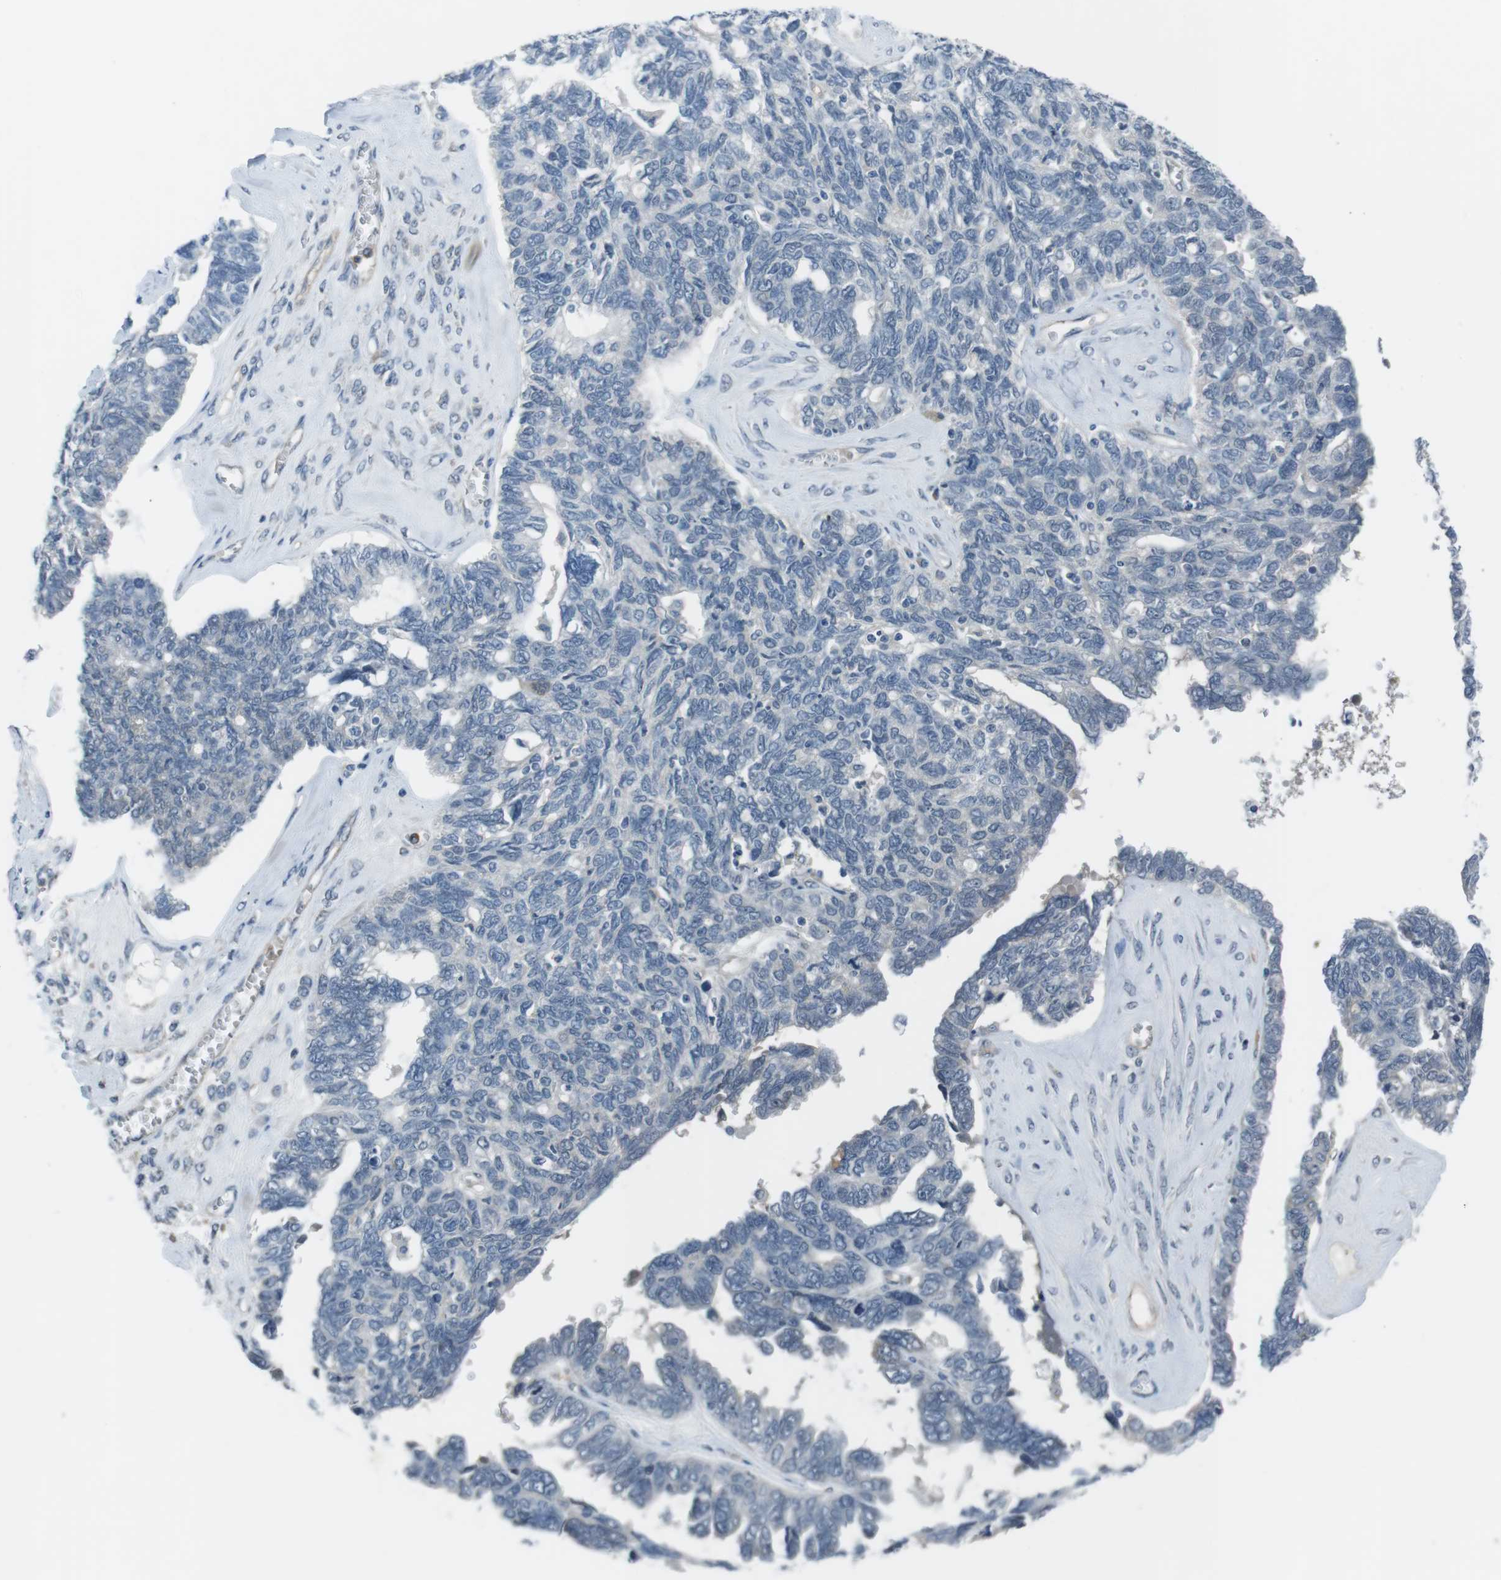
{"staining": {"intensity": "negative", "quantity": "none", "location": "none"}, "tissue": "ovarian cancer", "cell_type": "Tumor cells", "image_type": "cancer", "snomed": [{"axis": "morphology", "description": "Cystadenocarcinoma, serous, NOS"}, {"axis": "topography", "description": "Ovary"}], "caption": "This is an IHC image of human ovarian cancer (serous cystadenocarcinoma). There is no expression in tumor cells.", "gene": "ANK2", "patient": {"sex": "female", "age": 79}}